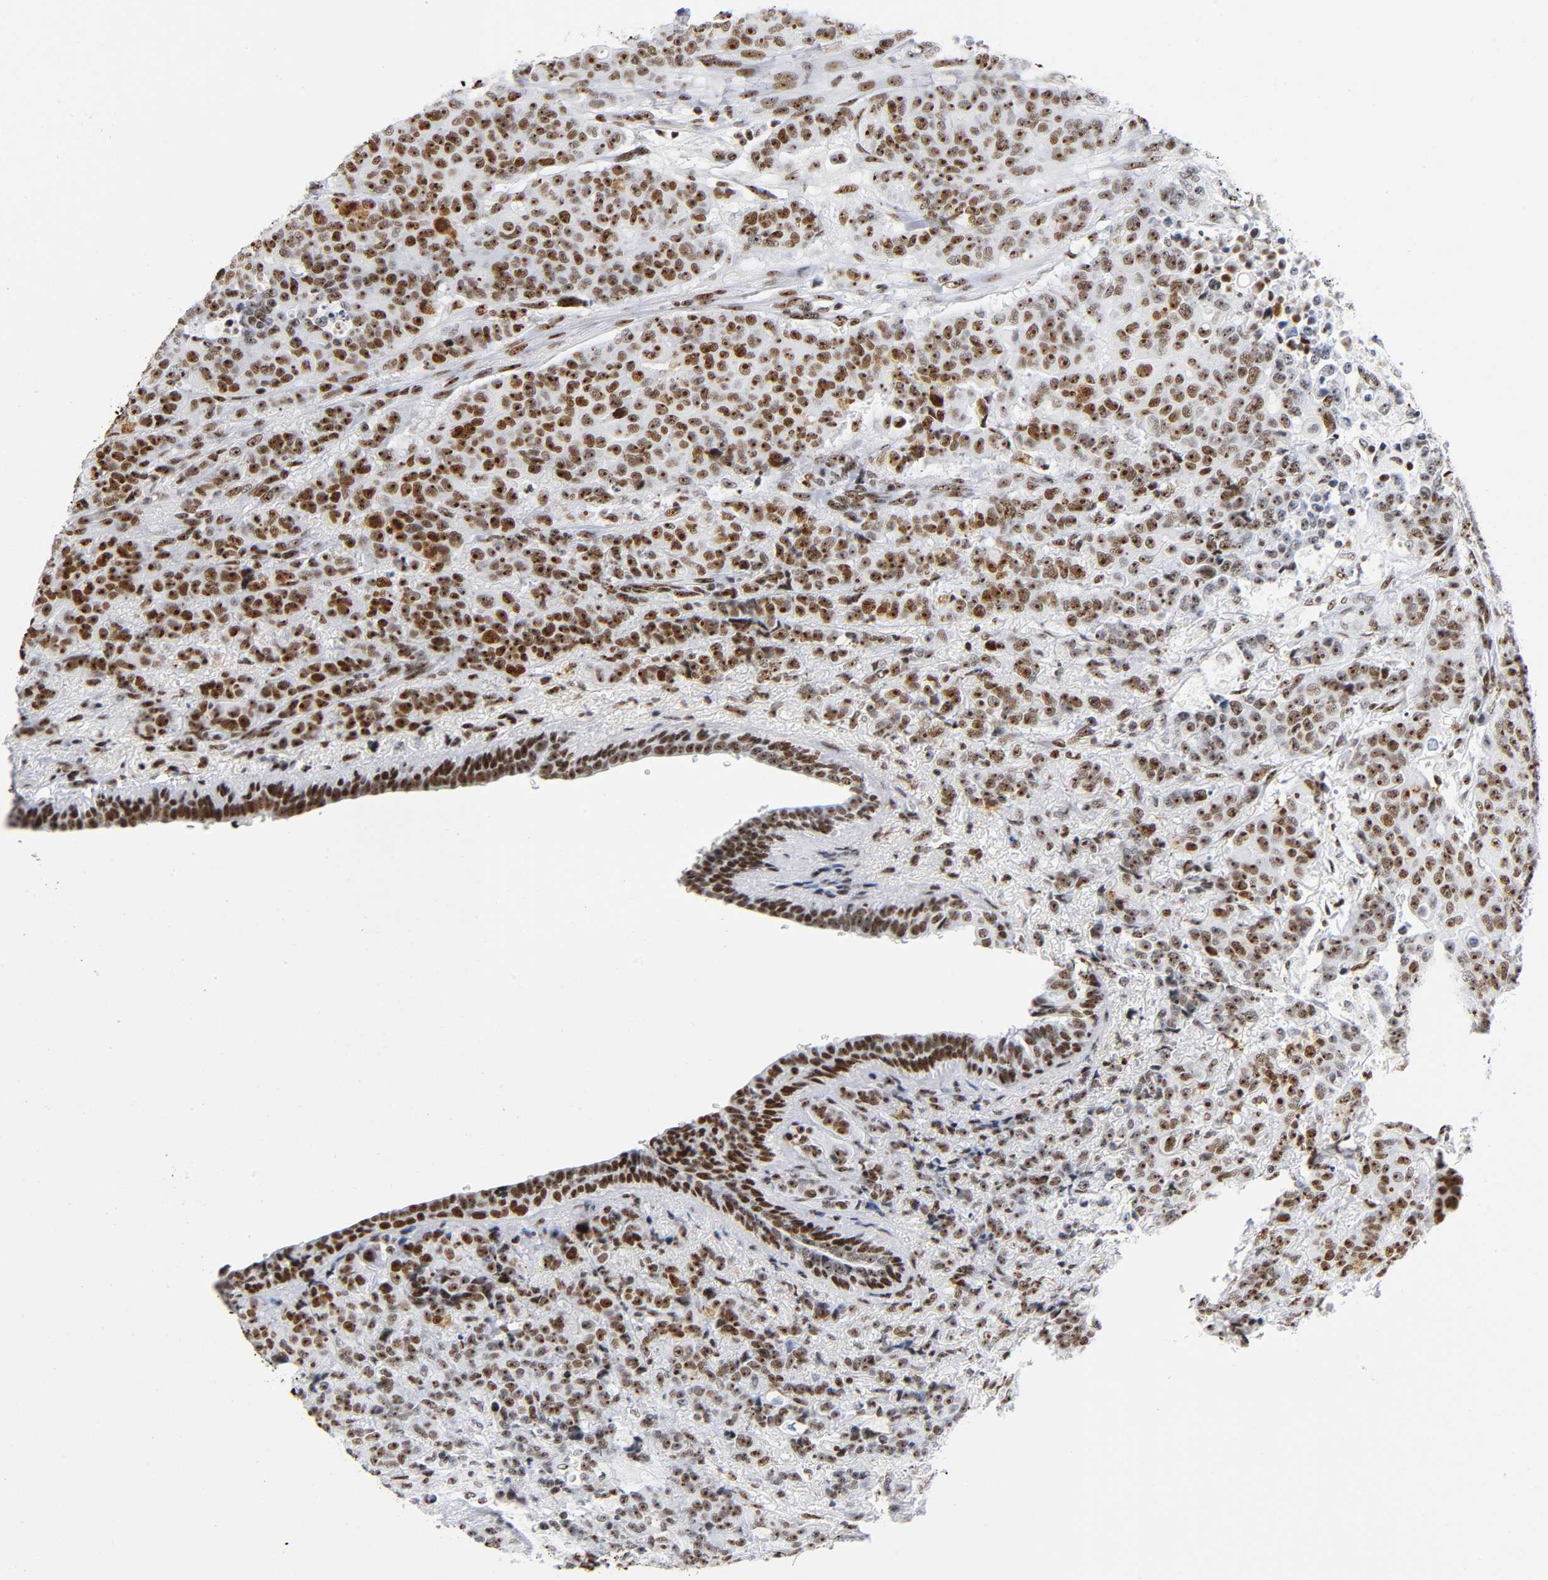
{"staining": {"intensity": "strong", "quantity": ">75%", "location": "nuclear"}, "tissue": "breast cancer", "cell_type": "Tumor cells", "image_type": "cancer", "snomed": [{"axis": "morphology", "description": "Duct carcinoma"}, {"axis": "topography", "description": "Breast"}], "caption": "A high-resolution image shows immunohistochemistry (IHC) staining of breast infiltrating ductal carcinoma, which shows strong nuclear expression in approximately >75% of tumor cells.", "gene": "UBTF", "patient": {"sex": "female", "age": 40}}